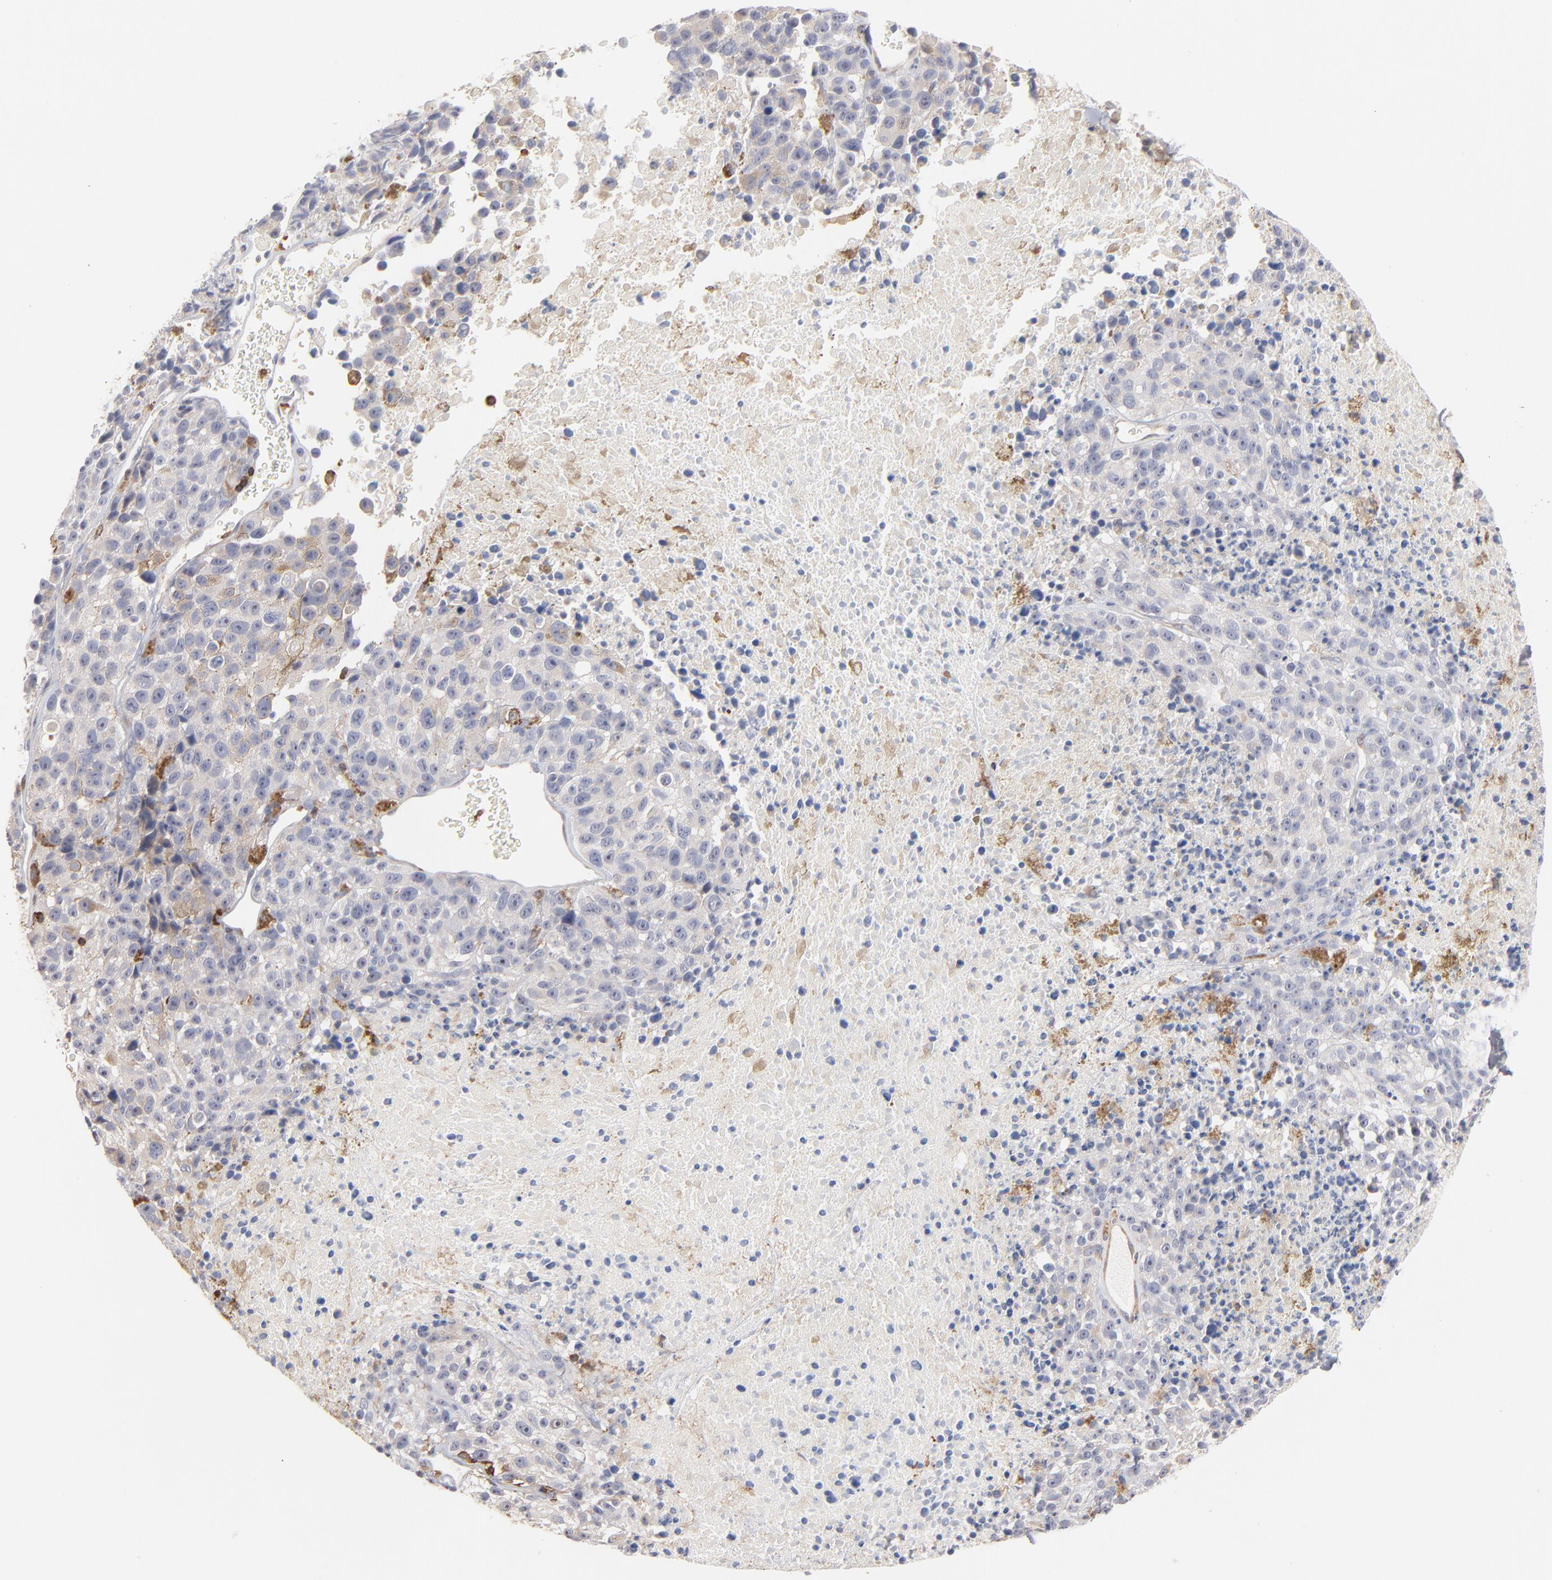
{"staining": {"intensity": "negative", "quantity": "none", "location": "none"}, "tissue": "melanoma", "cell_type": "Tumor cells", "image_type": "cancer", "snomed": [{"axis": "morphology", "description": "Malignant melanoma, Metastatic site"}, {"axis": "topography", "description": "Cerebral cortex"}], "caption": "High magnification brightfield microscopy of malignant melanoma (metastatic site) stained with DAB (brown) and counterstained with hematoxylin (blue): tumor cells show no significant staining. (Immunohistochemistry (ihc), brightfield microscopy, high magnification).", "gene": "WIPF1", "patient": {"sex": "female", "age": 52}}